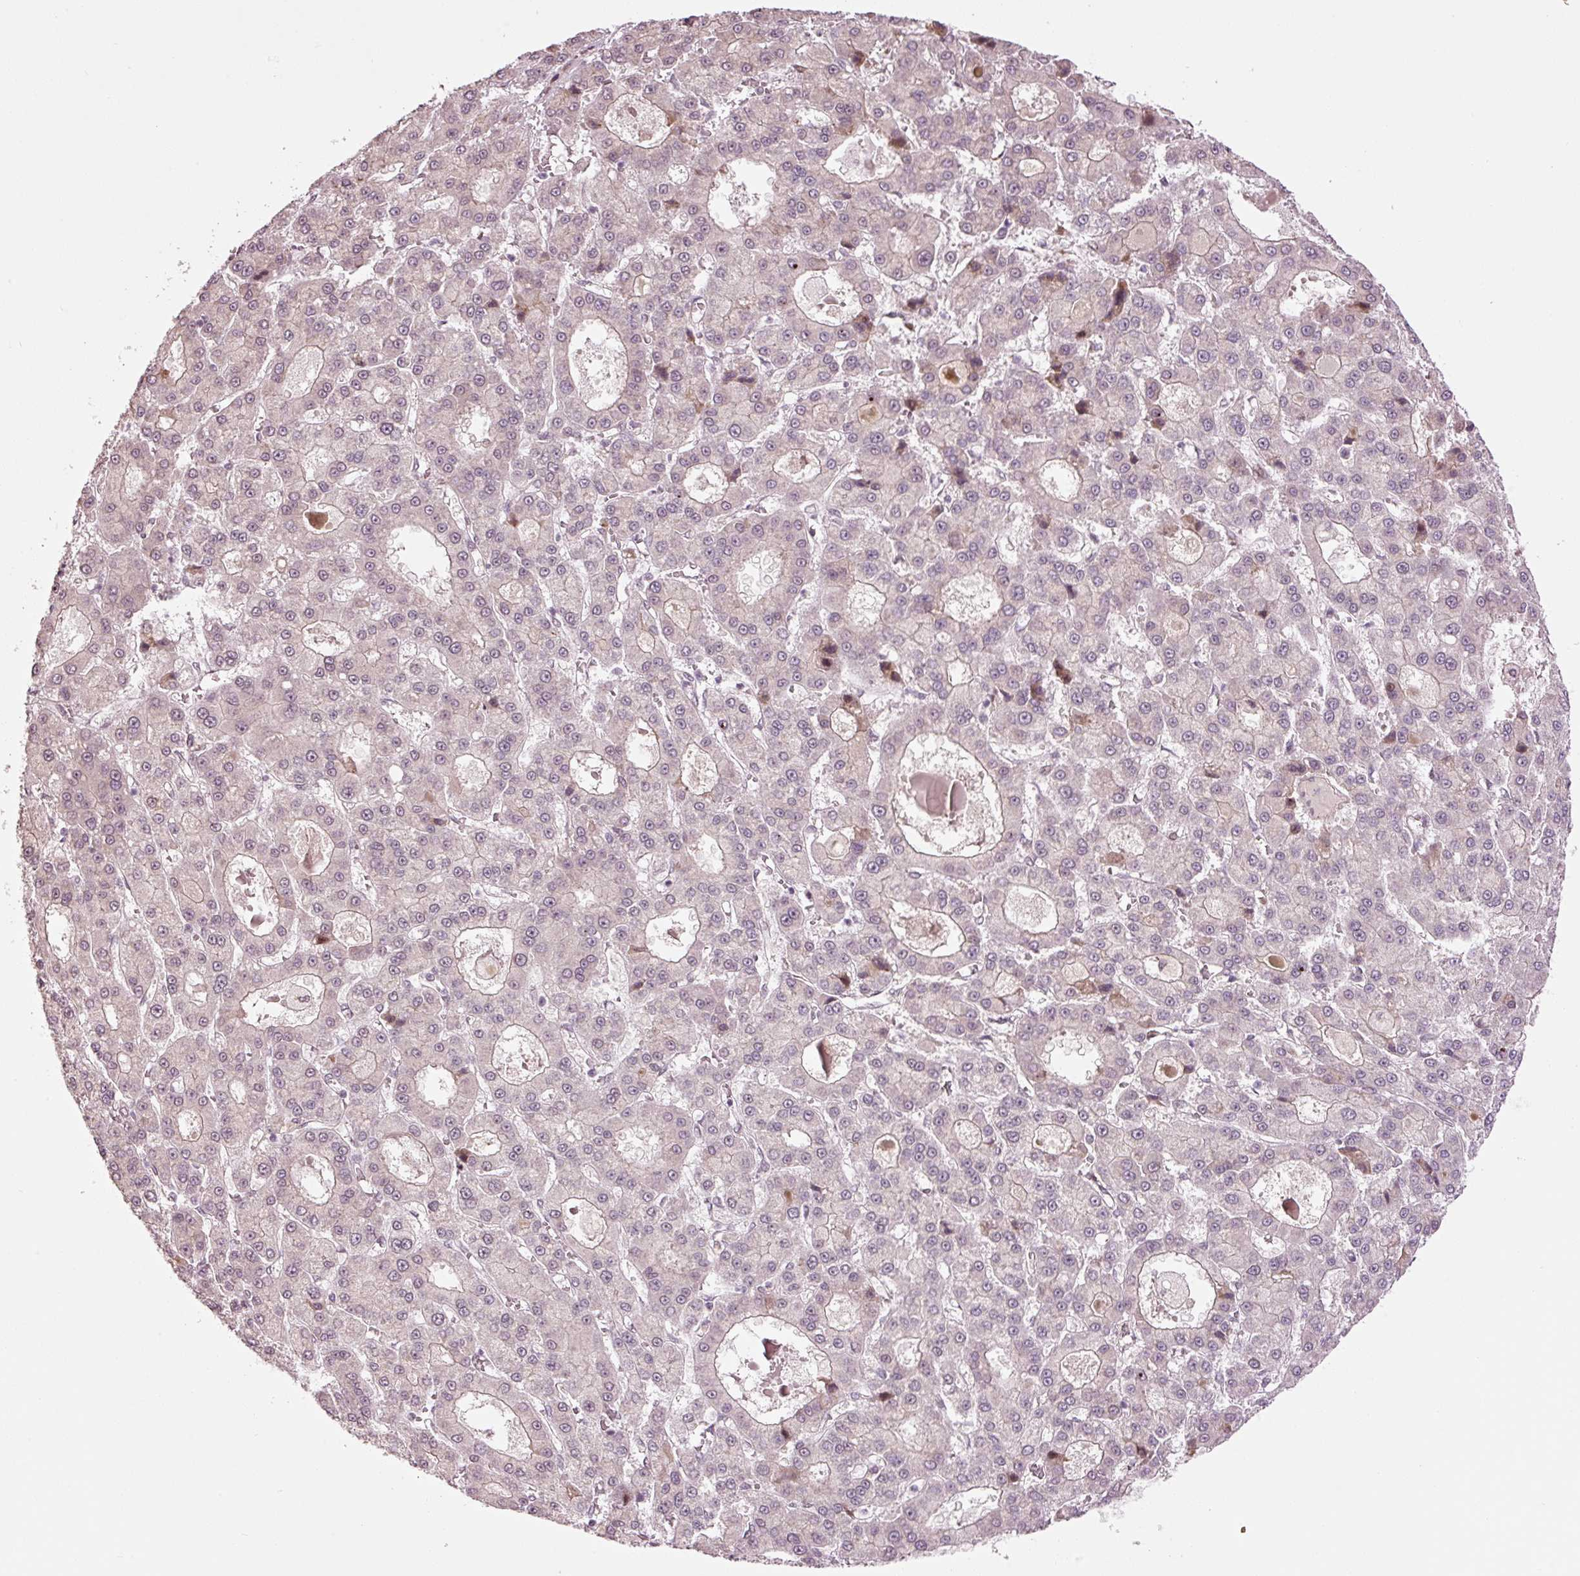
{"staining": {"intensity": "negative", "quantity": "none", "location": "none"}, "tissue": "liver cancer", "cell_type": "Tumor cells", "image_type": "cancer", "snomed": [{"axis": "morphology", "description": "Carcinoma, Hepatocellular, NOS"}, {"axis": "topography", "description": "Liver"}], "caption": "Immunohistochemistry photomicrograph of human hepatocellular carcinoma (liver) stained for a protein (brown), which demonstrates no expression in tumor cells.", "gene": "ANKRD20A1", "patient": {"sex": "male", "age": 70}}